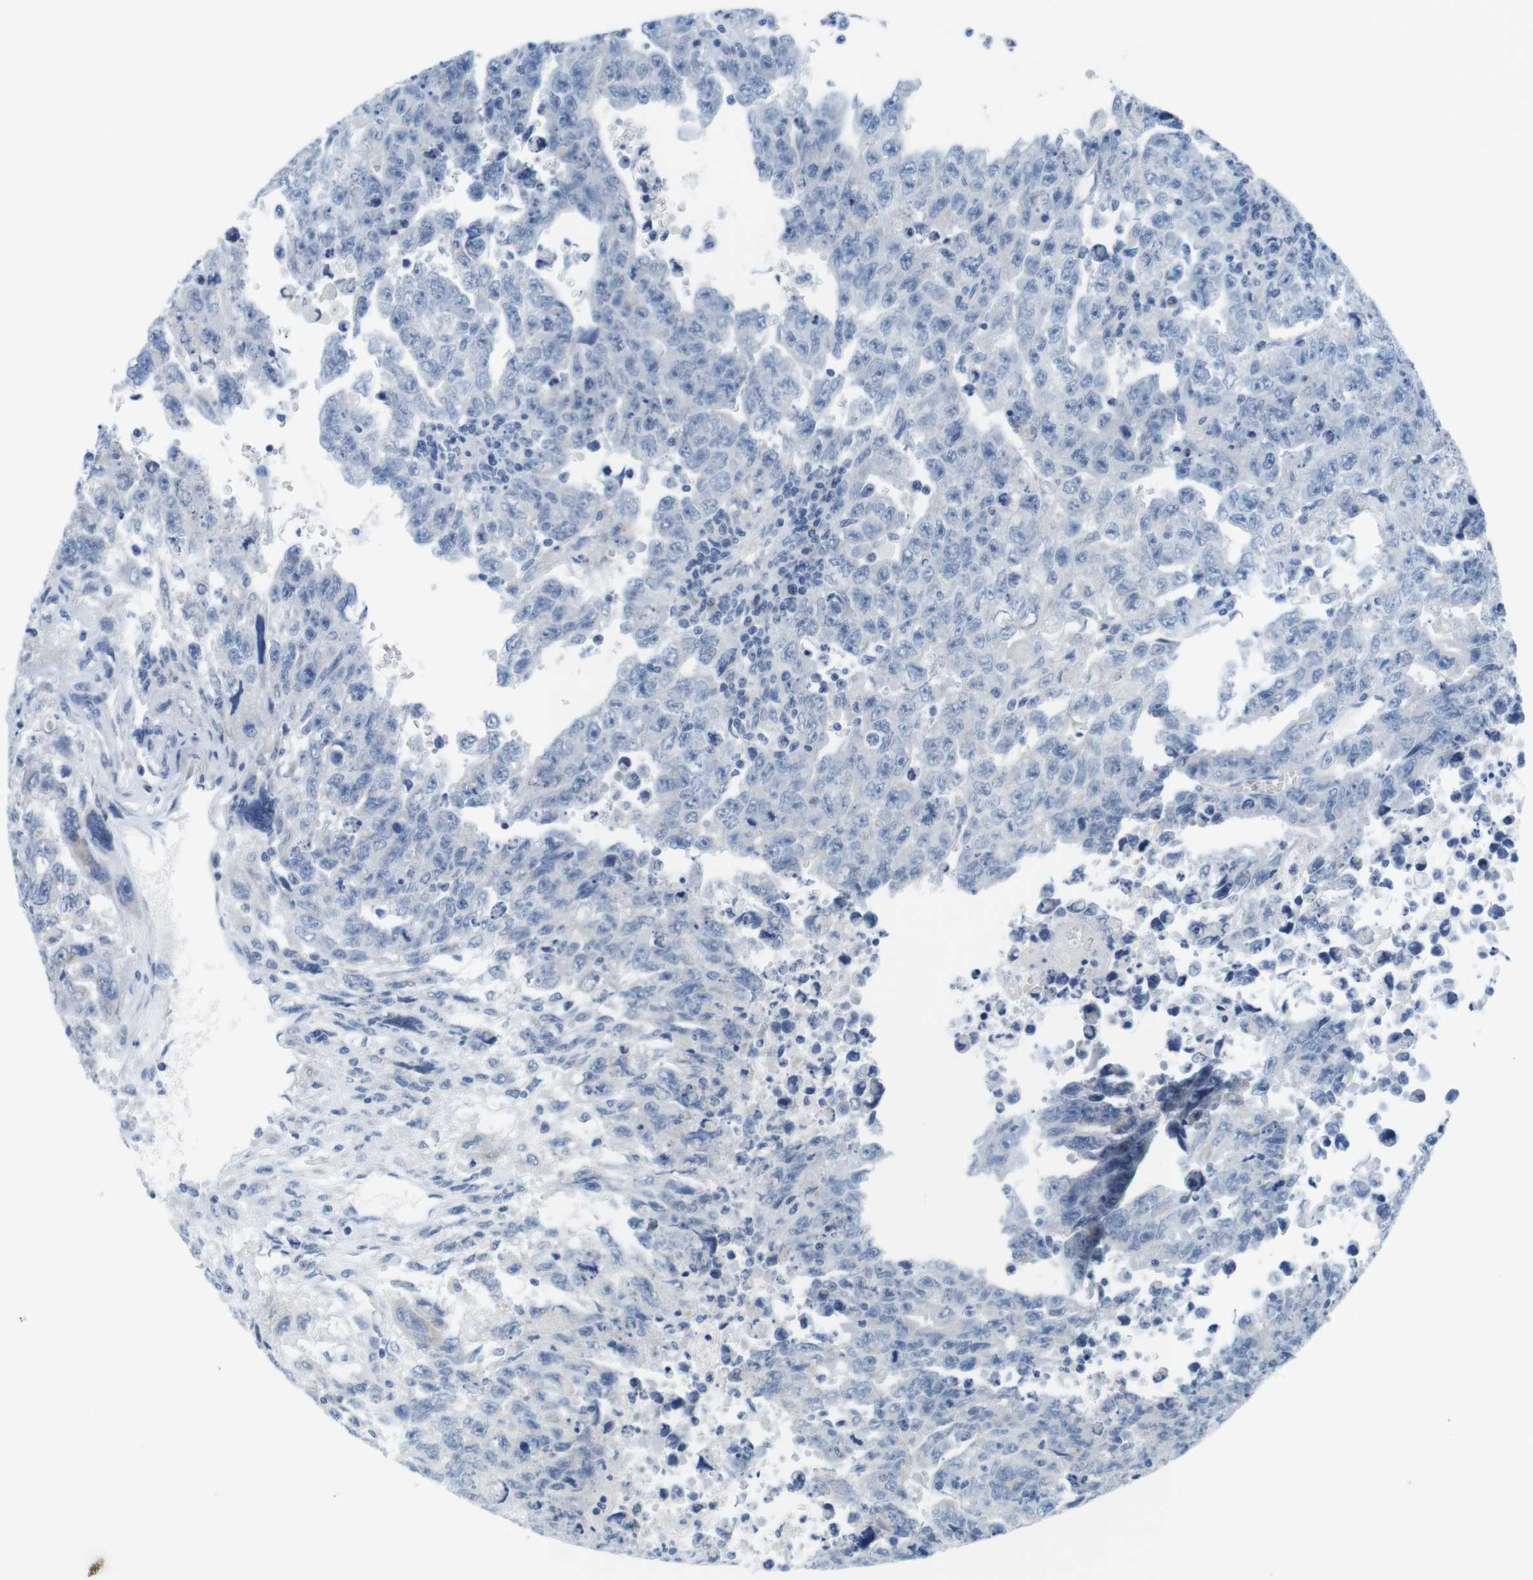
{"staining": {"intensity": "negative", "quantity": "none", "location": "none"}, "tissue": "testis cancer", "cell_type": "Tumor cells", "image_type": "cancer", "snomed": [{"axis": "morphology", "description": "Carcinoma, Embryonal, NOS"}, {"axis": "topography", "description": "Testis"}], "caption": "Protein analysis of testis cancer (embryonal carcinoma) displays no significant expression in tumor cells.", "gene": "GOLGA2", "patient": {"sex": "male", "age": 28}}